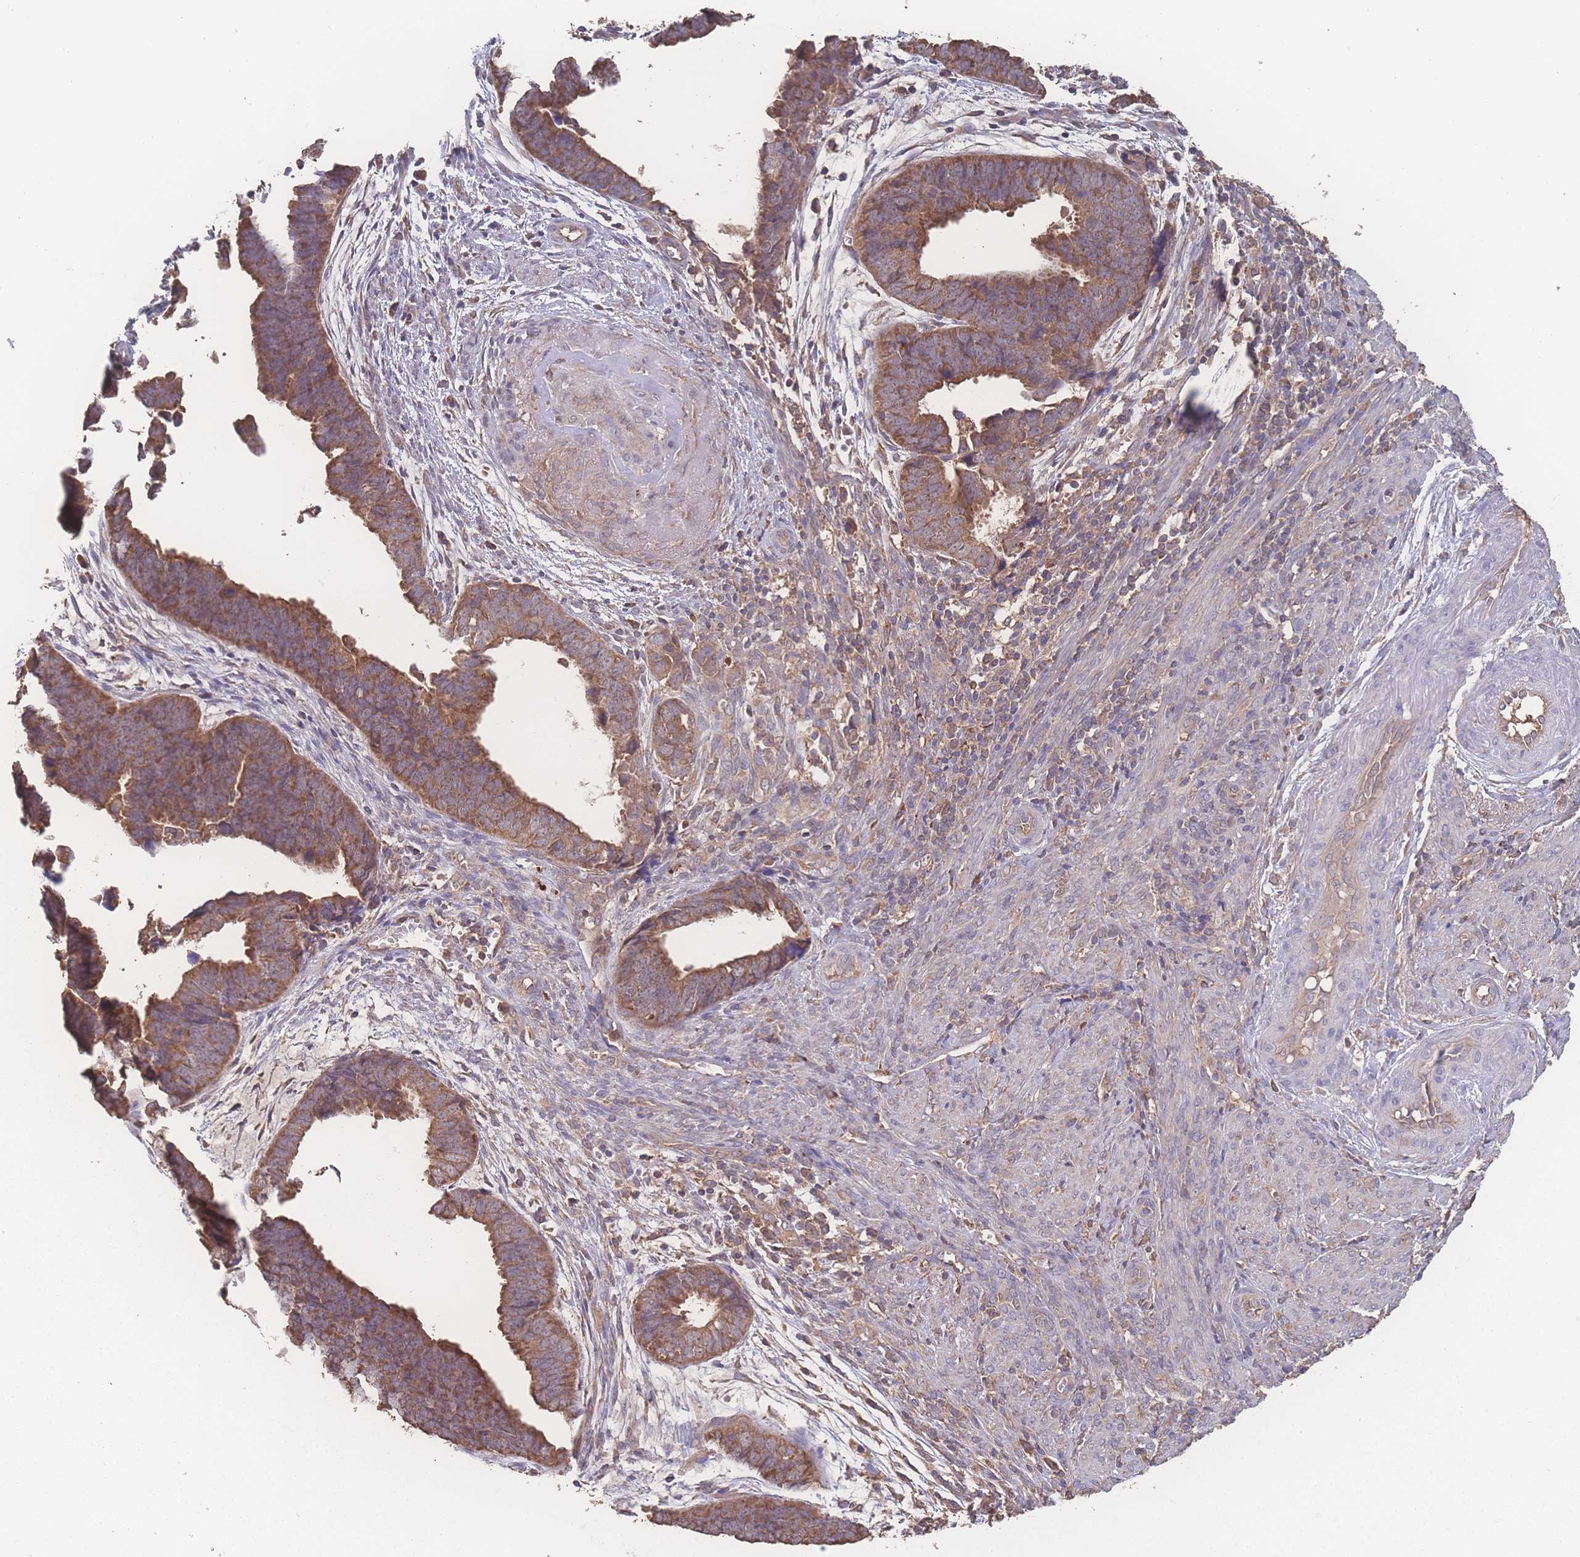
{"staining": {"intensity": "moderate", "quantity": ">75%", "location": "cytoplasmic/membranous"}, "tissue": "endometrial cancer", "cell_type": "Tumor cells", "image_type": "cancer", "snomed": [{"axis": "morphology", "description": "Adenocarcinoma, NOS"}, {"axis": "topography", "description": "Endometrium"}], "caption": "Immunohistochemical staining of endometrial adenocarcinoma shows medium levels of moderate cytoplasmic/membranous protein positivity in about >75% of tumor cells. (brown staining indicates protein expression, while blue staining denotes nuclei).", "gene": "ATXN10", "patient": {"sex": "female", "age": 75}}